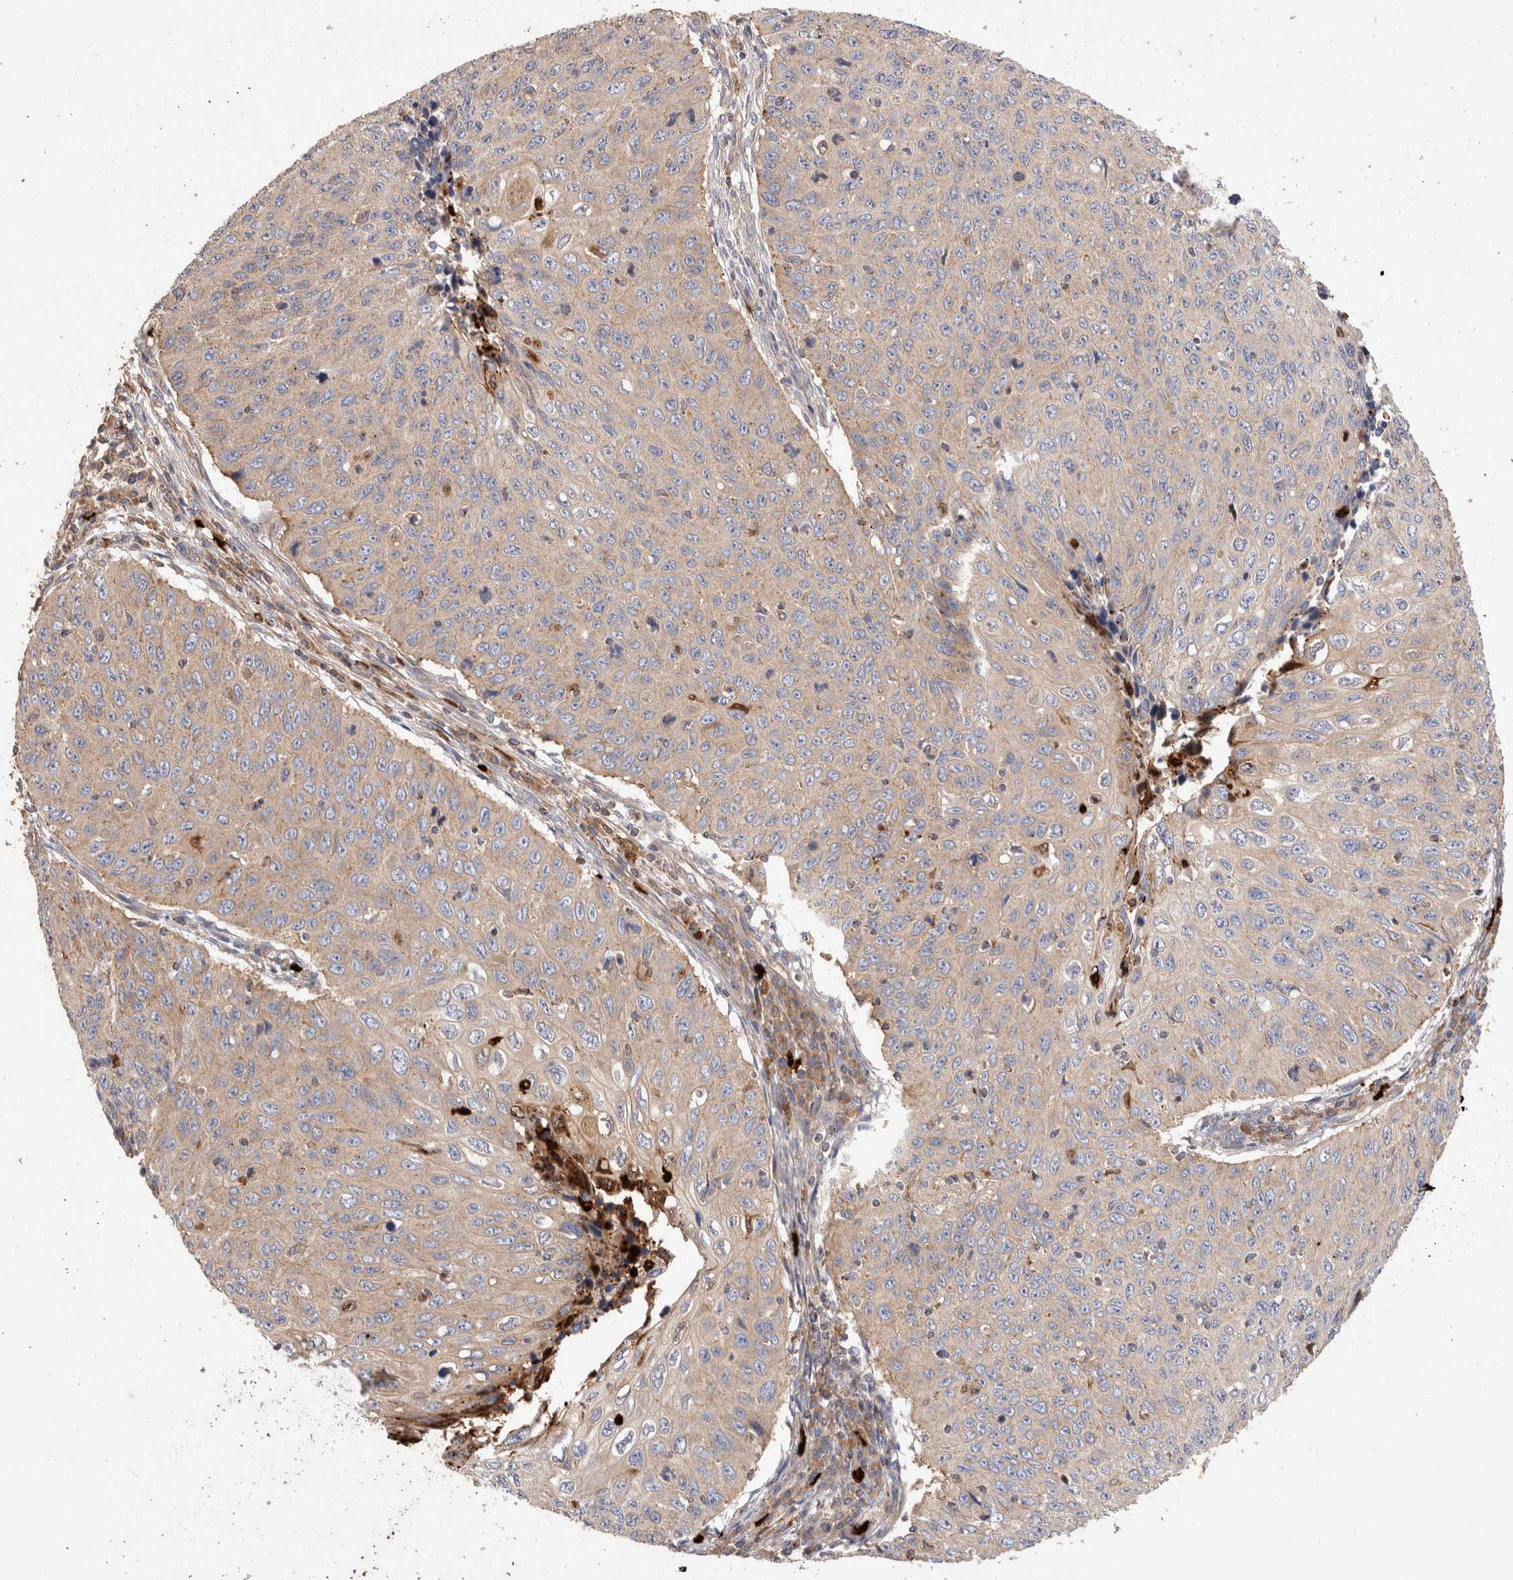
{"staining": {"intensity": "weak", "quantity": ">75%", "location": "cytoplasmic/membranous"}, "tissue": "cervical cancer", "cell_type": "Tumor cells", "image_type": "cancer", "snomed": [{"axis": "morphology", "description": "Squamous cell carcinoma, NOS"}, {"axis": "topography", "description": "Cervix"}], "caption": "The histopathology image exhibits immunohistochemical staining of cervical cancer. There is weak cytoplasmic/membranous expression is identified in about >75% of tumor cells.", "gene": "NXT2", "patient": {"sex": "female", "age": 53}}